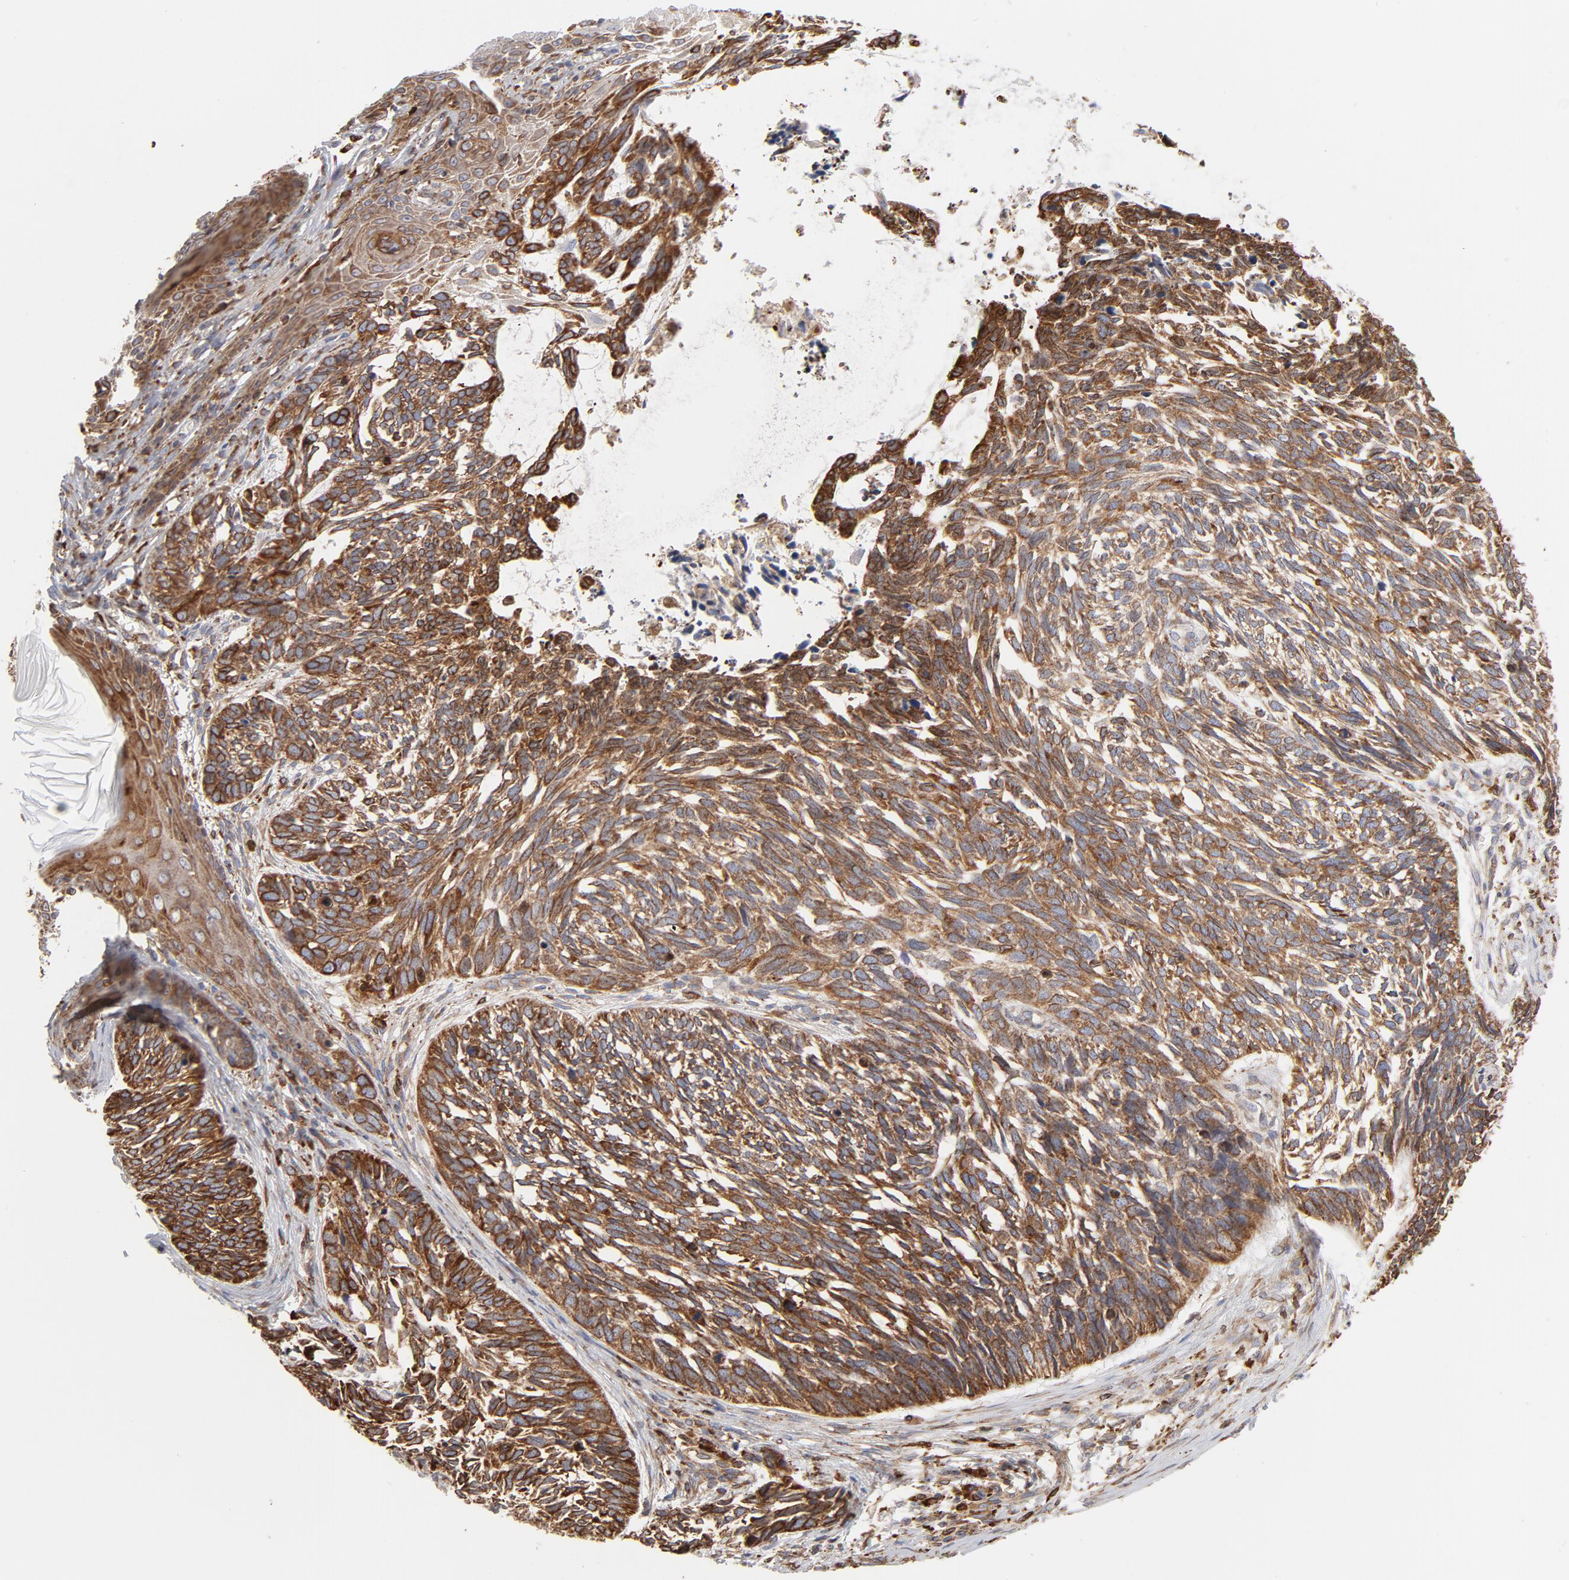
{"staining": {"intensity": "strong", "quantity": ">75%", "location": "cytoplasmic/membranous"}, "tissue": "skin cancer", "cell_type": "Tumor cells", "image_type": "cancer", "snomed": [{"axis": "morphology", "description": "Basal cell carcinoma"}, {"axis": "topography", "description": "Skin"}], "caption": "A high-resolution histopathology image shows immunohistochemistry (IHC) staining of basal cell carcinoma (skin), which displays strong cytoplasmic/membranous expression in approximately >75% of tumor cells.", "gene": "CANX", "patient": {"sex": "male", "age": 63}}